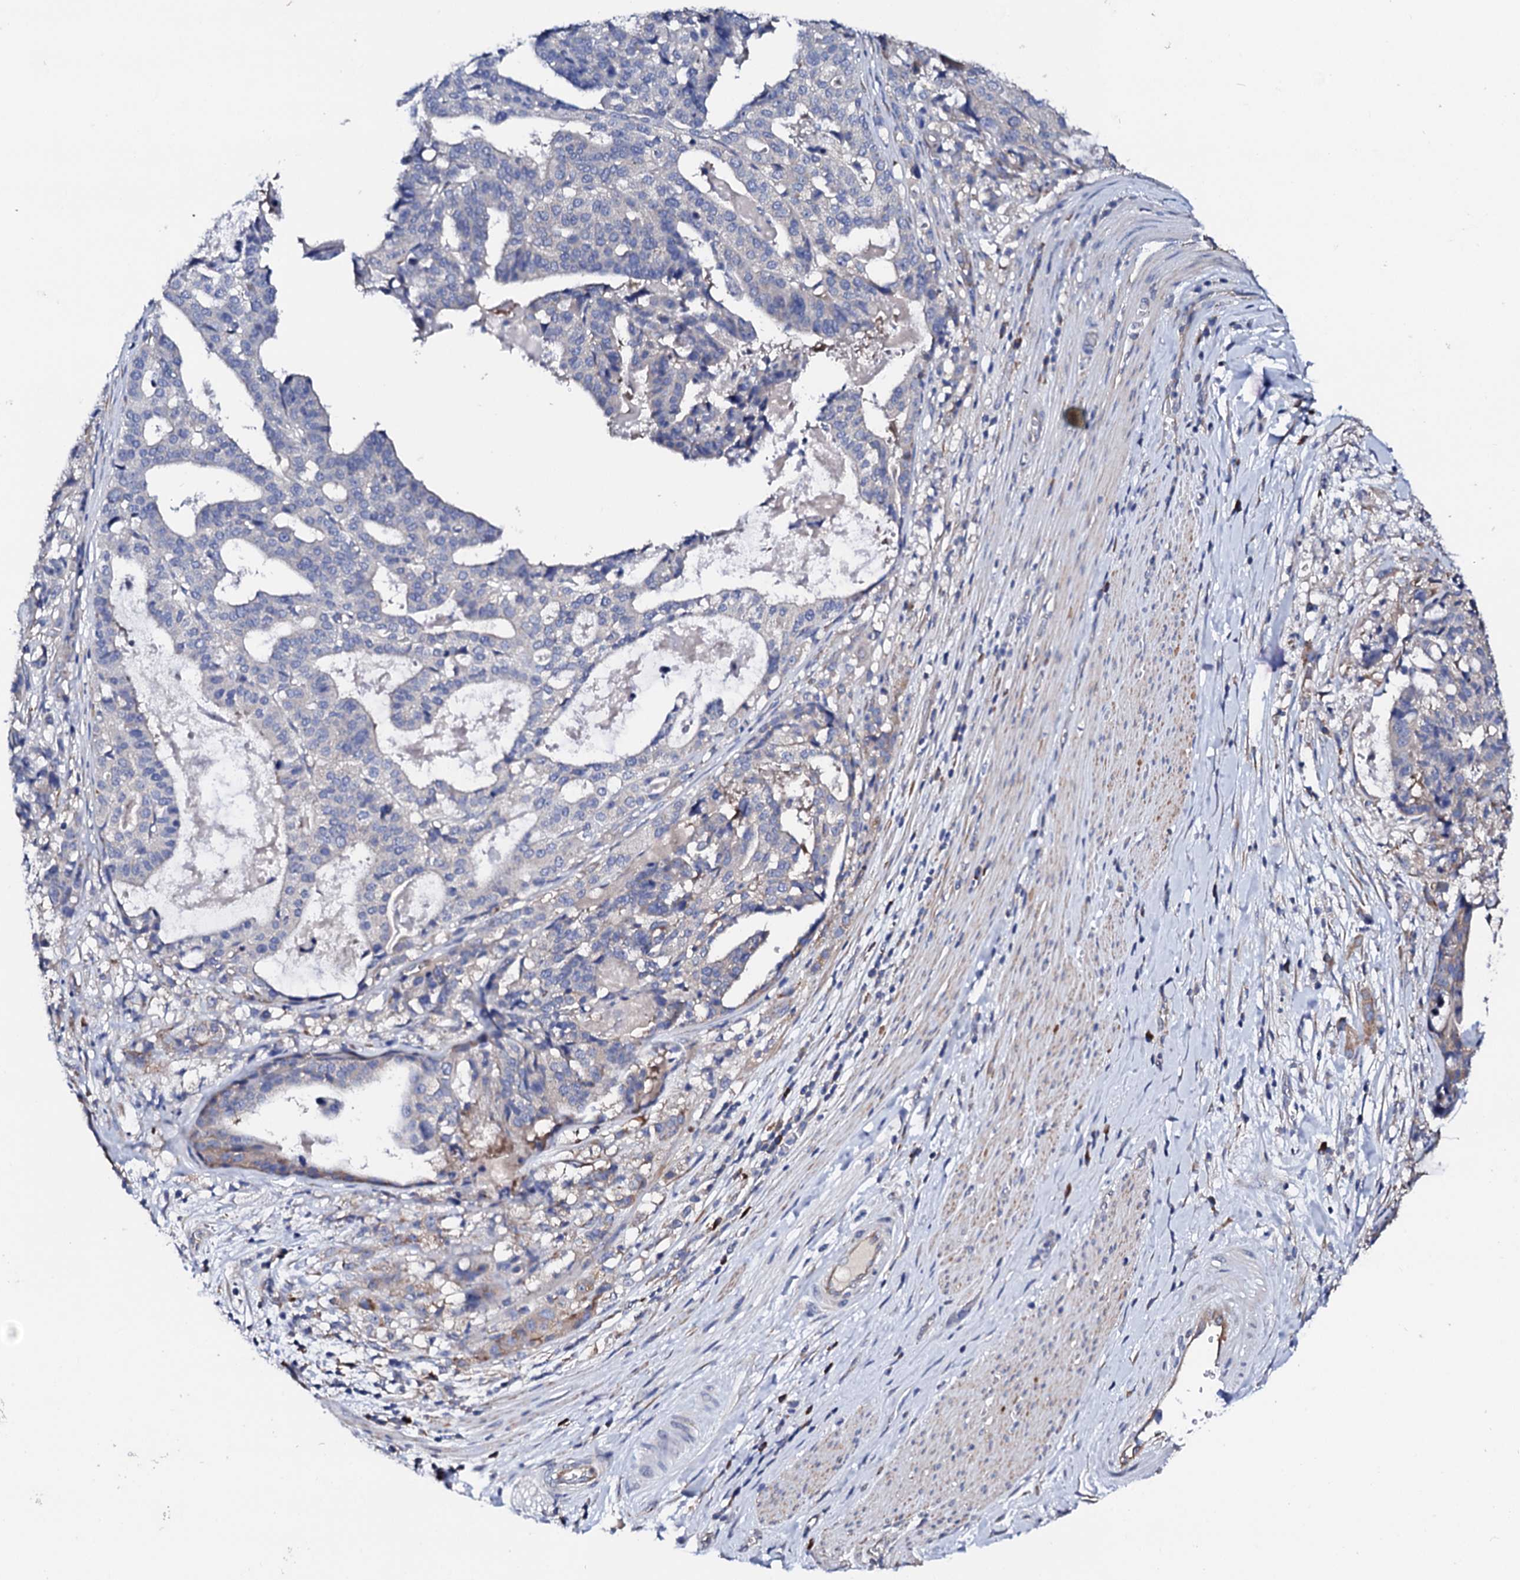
{"staining": {"intensity": "negative", "quantity": "none", "location": "none"}, "tissue": "stomach cancer", "cell_type": "Tumor cells", "image_type": "cancer", "snomed": [{"axis": "morphology", "description": "Adenocarcinoma, NOS"}, {"axis": "topography", "description": "Stomach"}], "caption": "This is a micrograph of immunohistochemistry staining of stomach cancer, which shows no positivity in tumor cells. (DAB immunohistochemistry, high magnification).", "gene": "NUP58", "patient": {"sex": "male", "age": 48}}